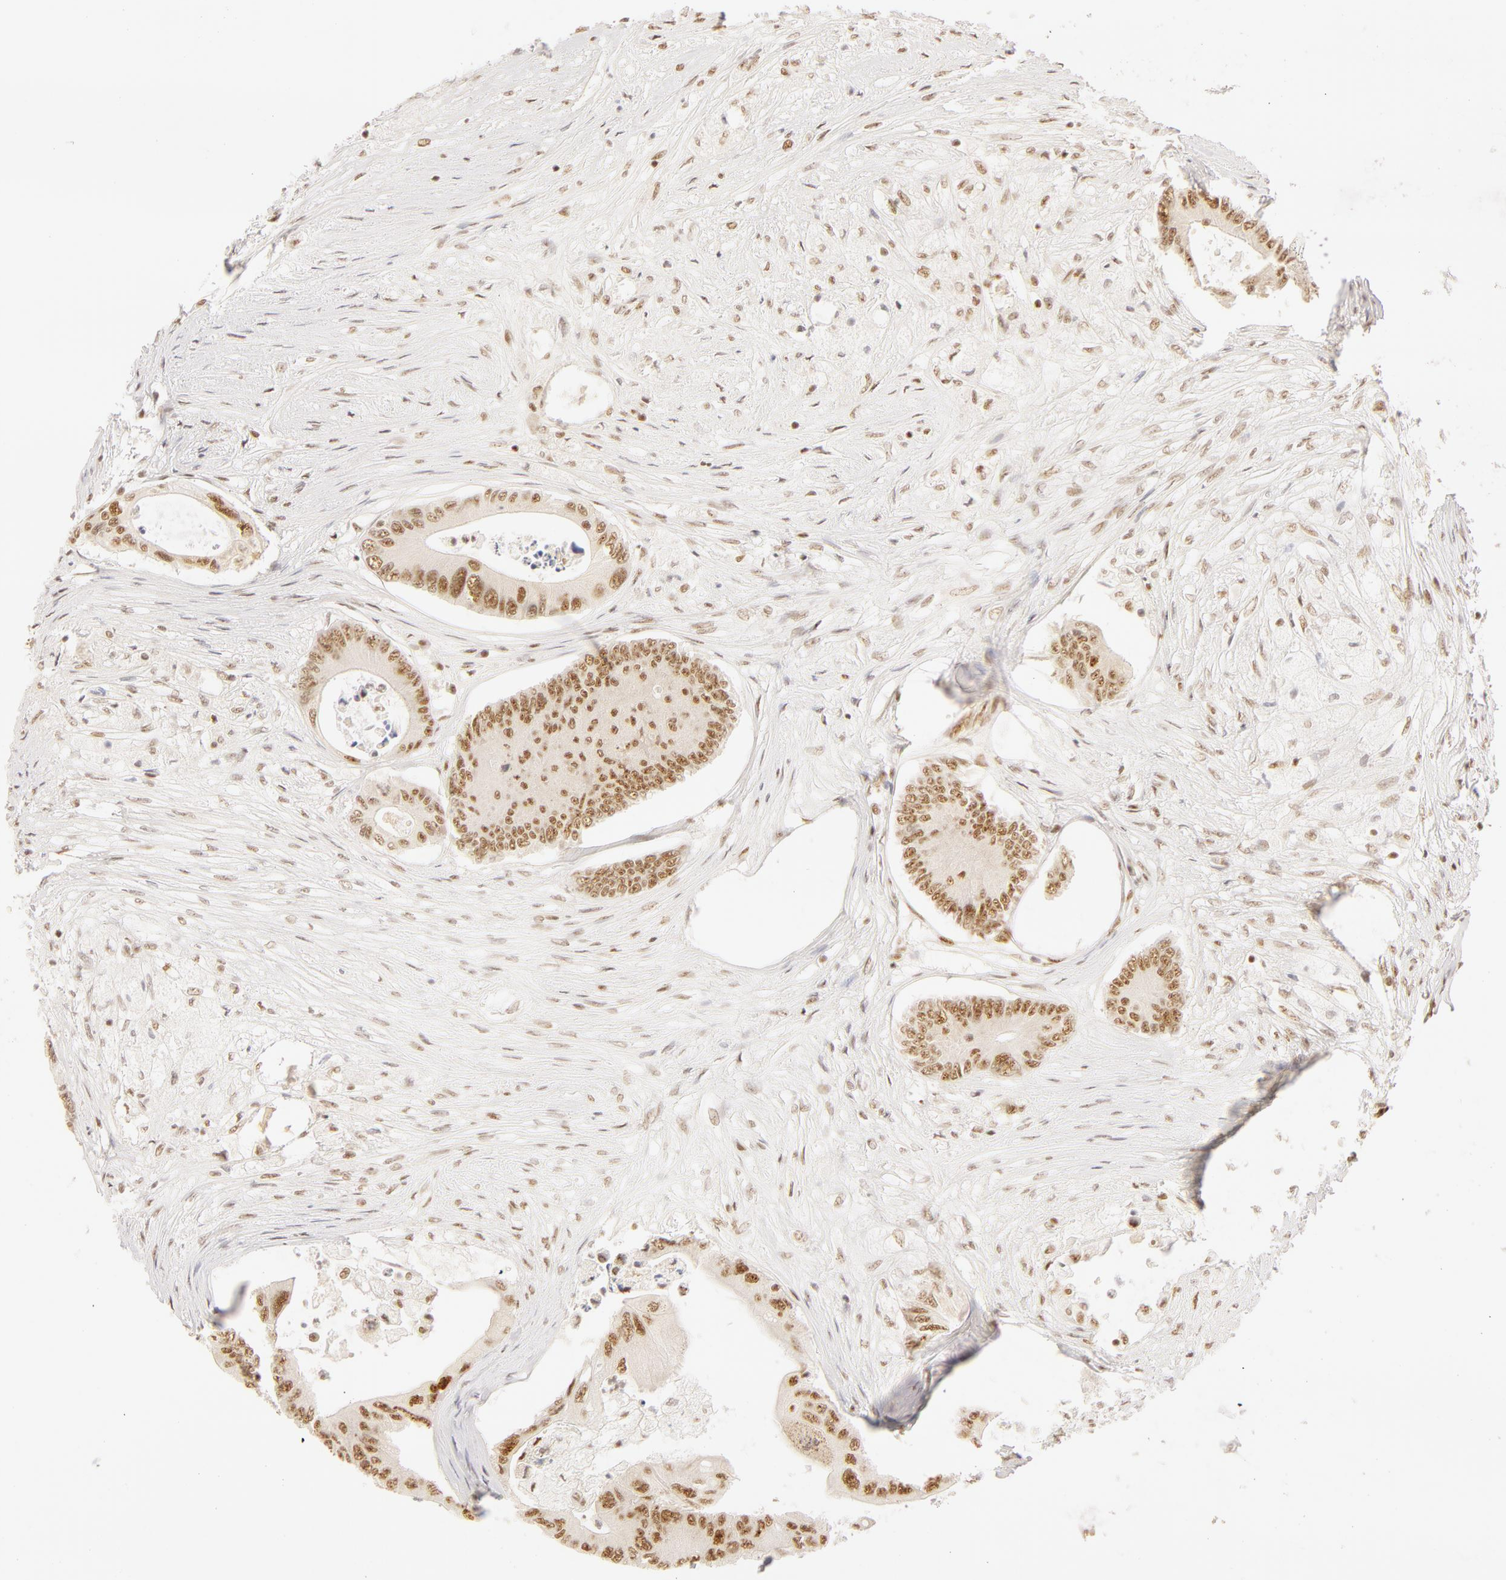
{"staining": {"intensity": "moderate", "quantity": ">75%", "location": "nuclear"}, "tissue": "colorectal cancer", "cell_type": "Tumor cells", "image_type": "cancer", "snomed": [{"axis": "morphology", "description": "Adenocarcinoma, NOS"}, {"axis": "topography", "description": "Colon"}], "caption": "Immunohistochemical staining of colorectal cancer exhibits medium levels of moderate nuclear expression in about >75% of tumor cells.", "gene": "RBM39", "patient": {"sex": "male", "age": 65}}